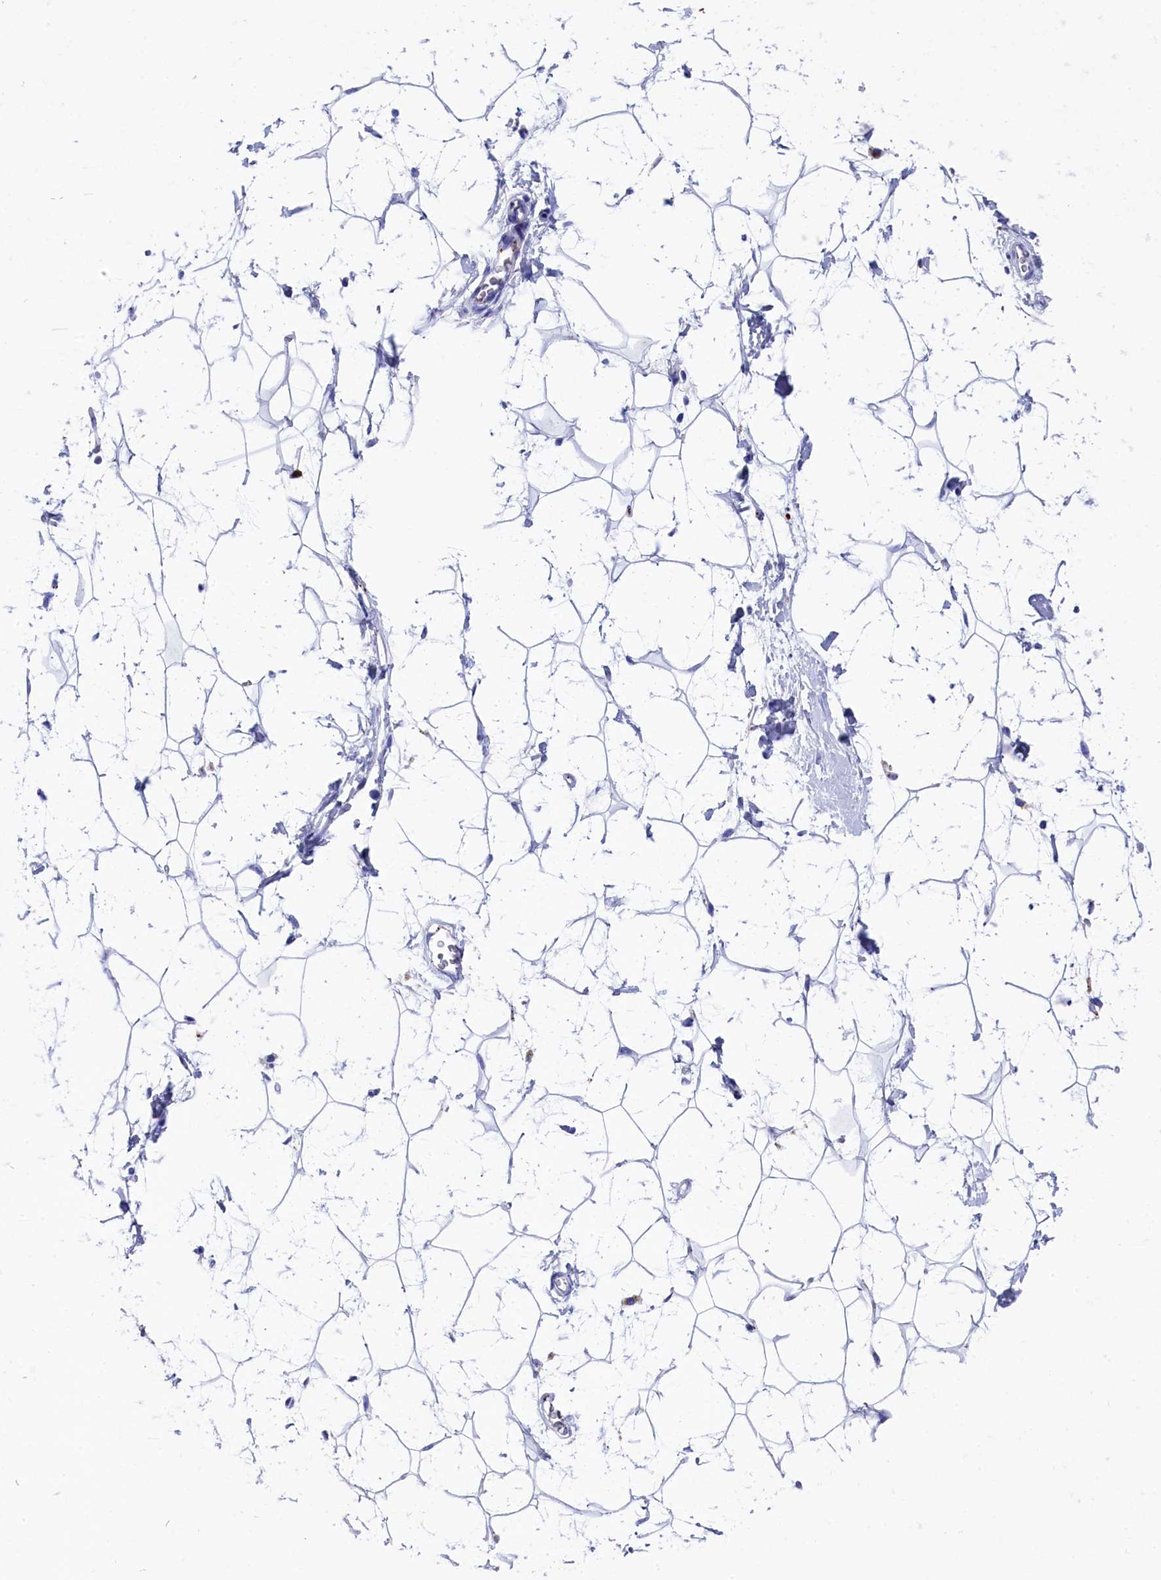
{"staining": {"intensity": "negative", "quantity": "none", "location": "none"}, "tissue": "adipose tissue", "cell_type": "Adipocytes", "image_type": "normal", "snomed": [{"axis": "morphology", "description": "Normal tissue, NOS"}, {"axis": "topography", "description": "Breast"}], "caption": "DAB immunohistochemical staining of benign adipose tissue exhibits no significant staining in adipocytes.", "gene": "PLAC8", "patient": {"sex": "female", "age": 26}}